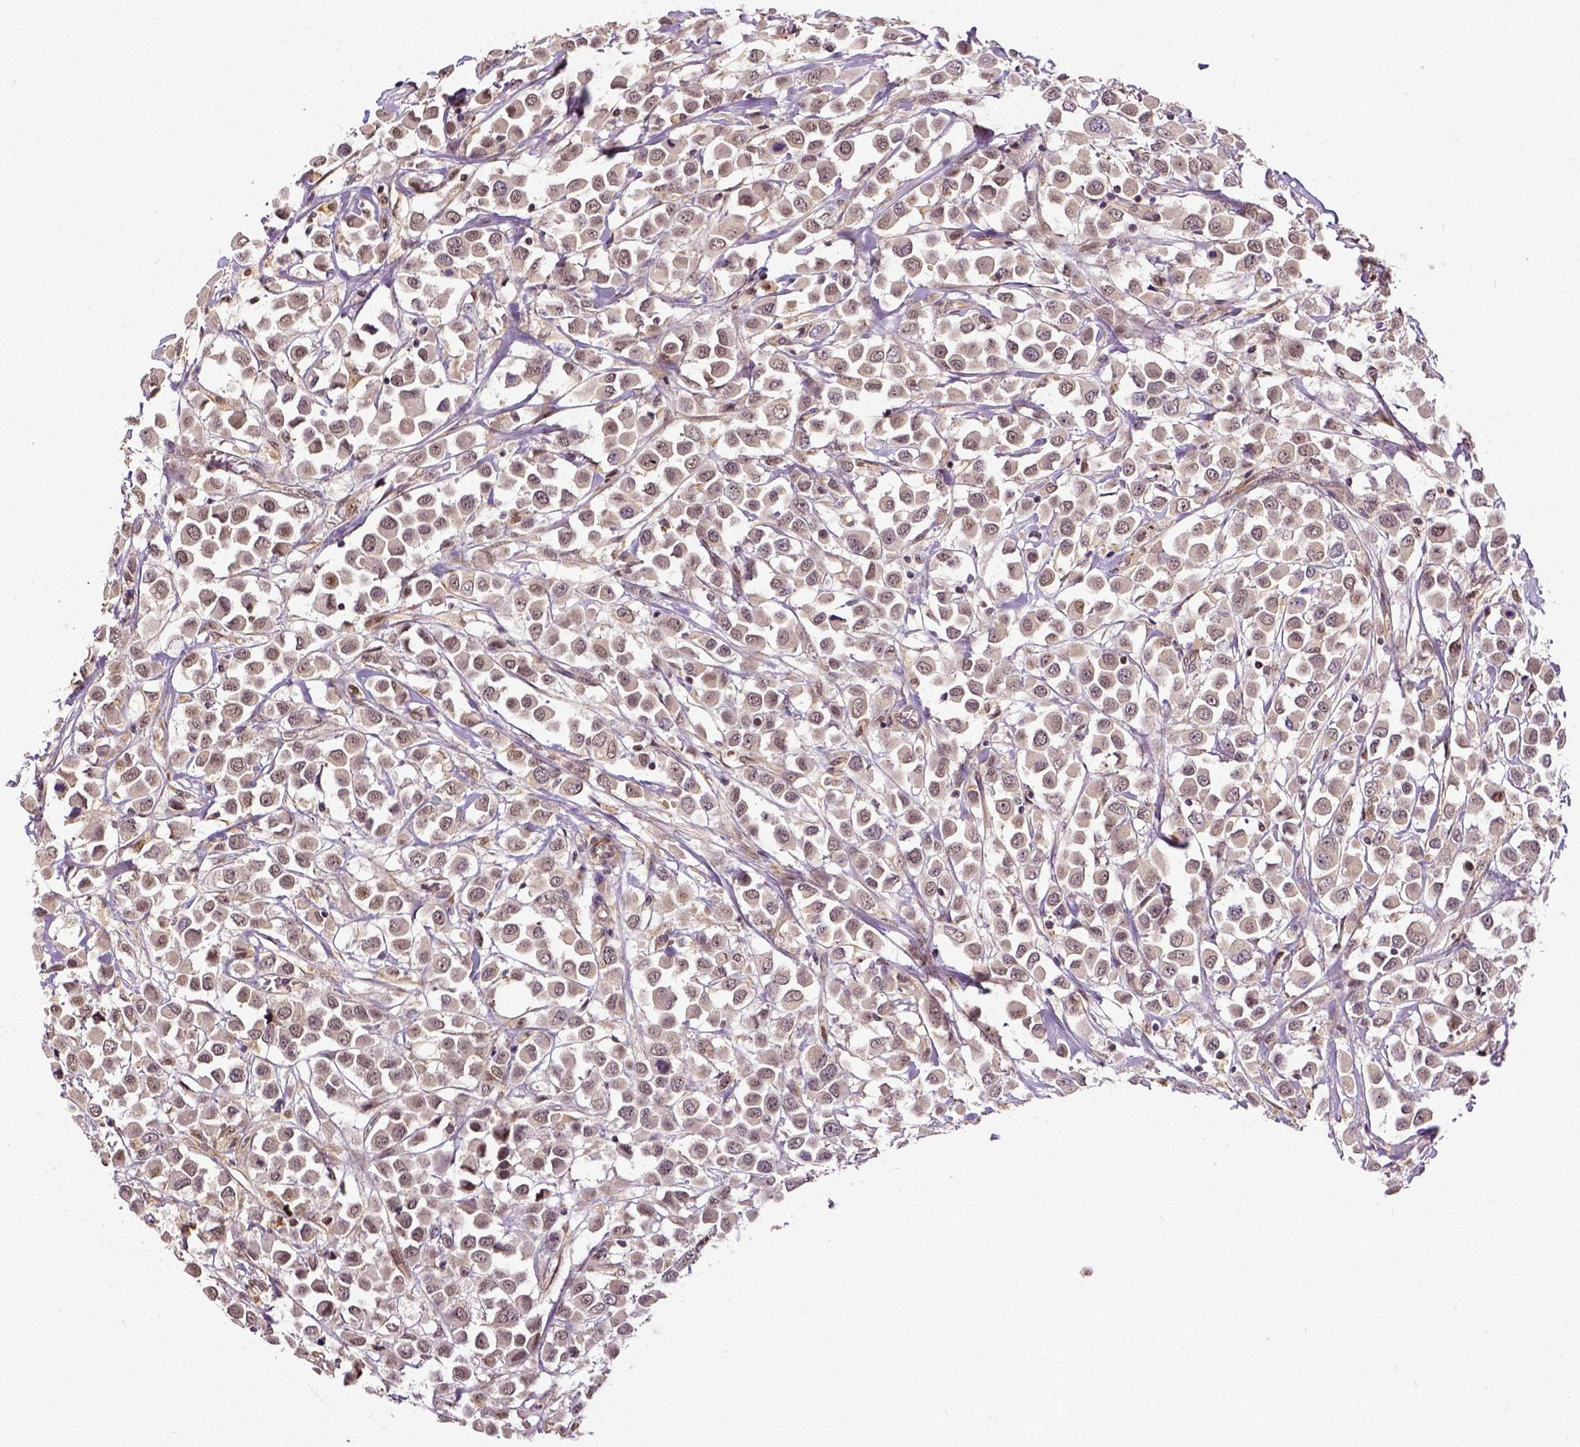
{"staining": {"intensity": "negative", "quantity": "none", "location": "none"}, "tissue": "breast cancer", "cell_type": "Tumor cells", "image_type": "cancer", "snomed": [{"axis": "morphology", "description": "Duct carcinoma"}, {"axis": "topography", "description": "Breast"}], "caption": "Immunohistochemistry (IHC) of breast cancer displays no staining in tumor cells.", "gene": "DICER1", "patient": {"sex": "female", "age": 61}}